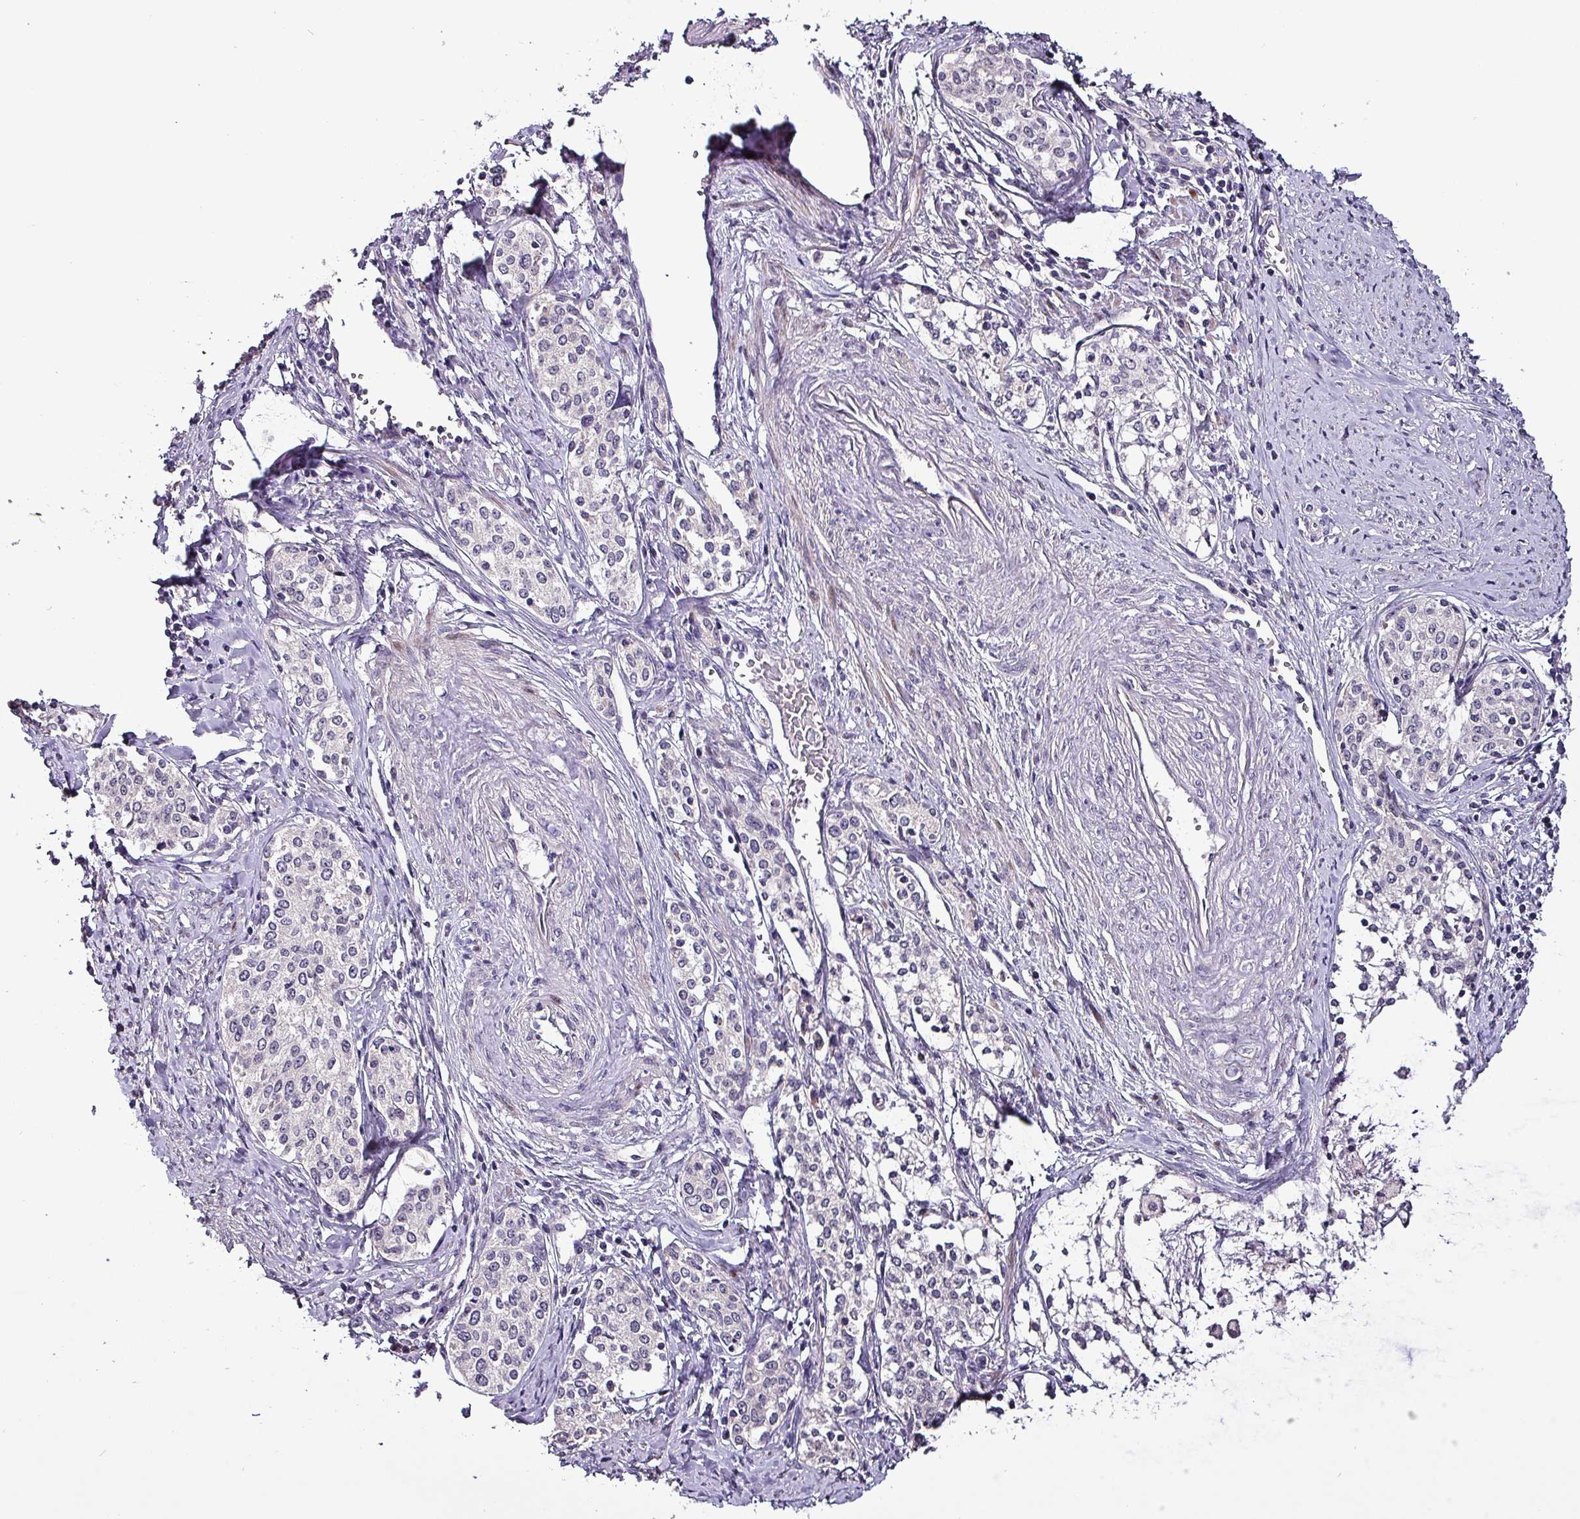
{"staining": {"intensity": "negative", "quantity": "none", "location": "none"}, "tissue": "cervical cancer", "cell_type": "Tumor cells", "image_type": "cancer", "snomed": [{"axis": "morphology", "description": "Squamous cell carcinoma, NOS"}, {"axis": "morphology", "description": "Adenocarcinoma, NOS"}, {"axis": "topography", "description": "Cervix"}], "caption": "This is an immunohistochemistry image of human cervical cancer (squamous cell carcinoma). There is no staining in tumor cells.", "gene": "GRAPL", "patient": {"sex": "female", "age": 52}}